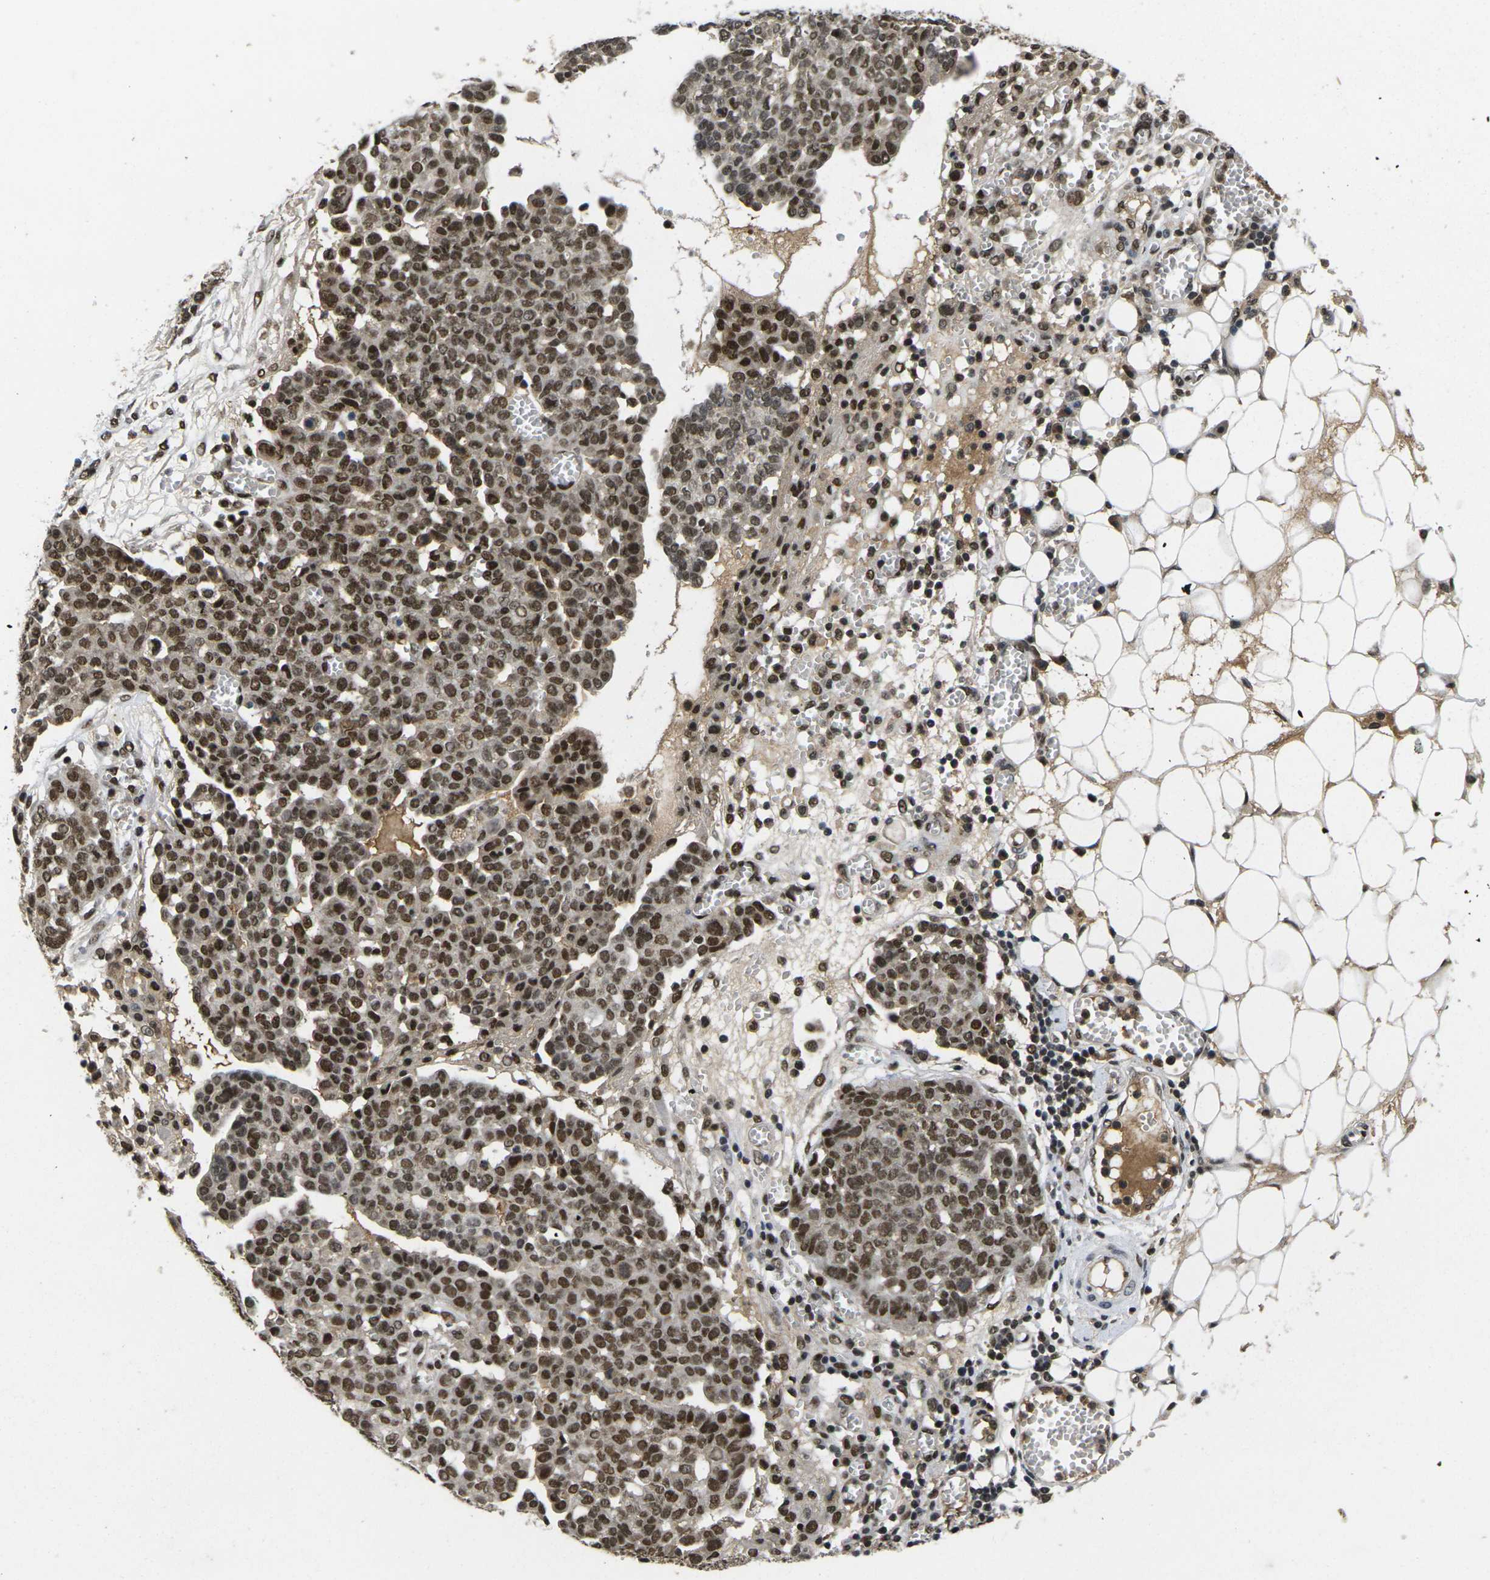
{"staining": {"intensity": "strong", "quantity": ">75%", "location": "nuclear"}, "tissue": "ovarian cancer", "cell_type": "Tumor cells", "image_type": "cancer", "snomed": [{"axis": "morphology", "description": "Cystadenocarcinoma, serous, NOS"}, {"axis": "topography", "description": "Soft tissue"}, {"axis": "topography", "description": "Ovary"}], "caption": "Immunohistochemistry of human ovarian serous cystadenocarcinoma exhibits high levels of strong nuclear positivity in approximately >75% of tumor cells.", "gene": "GTF2E1", "patient": {"sex": "female", "age": 57}}